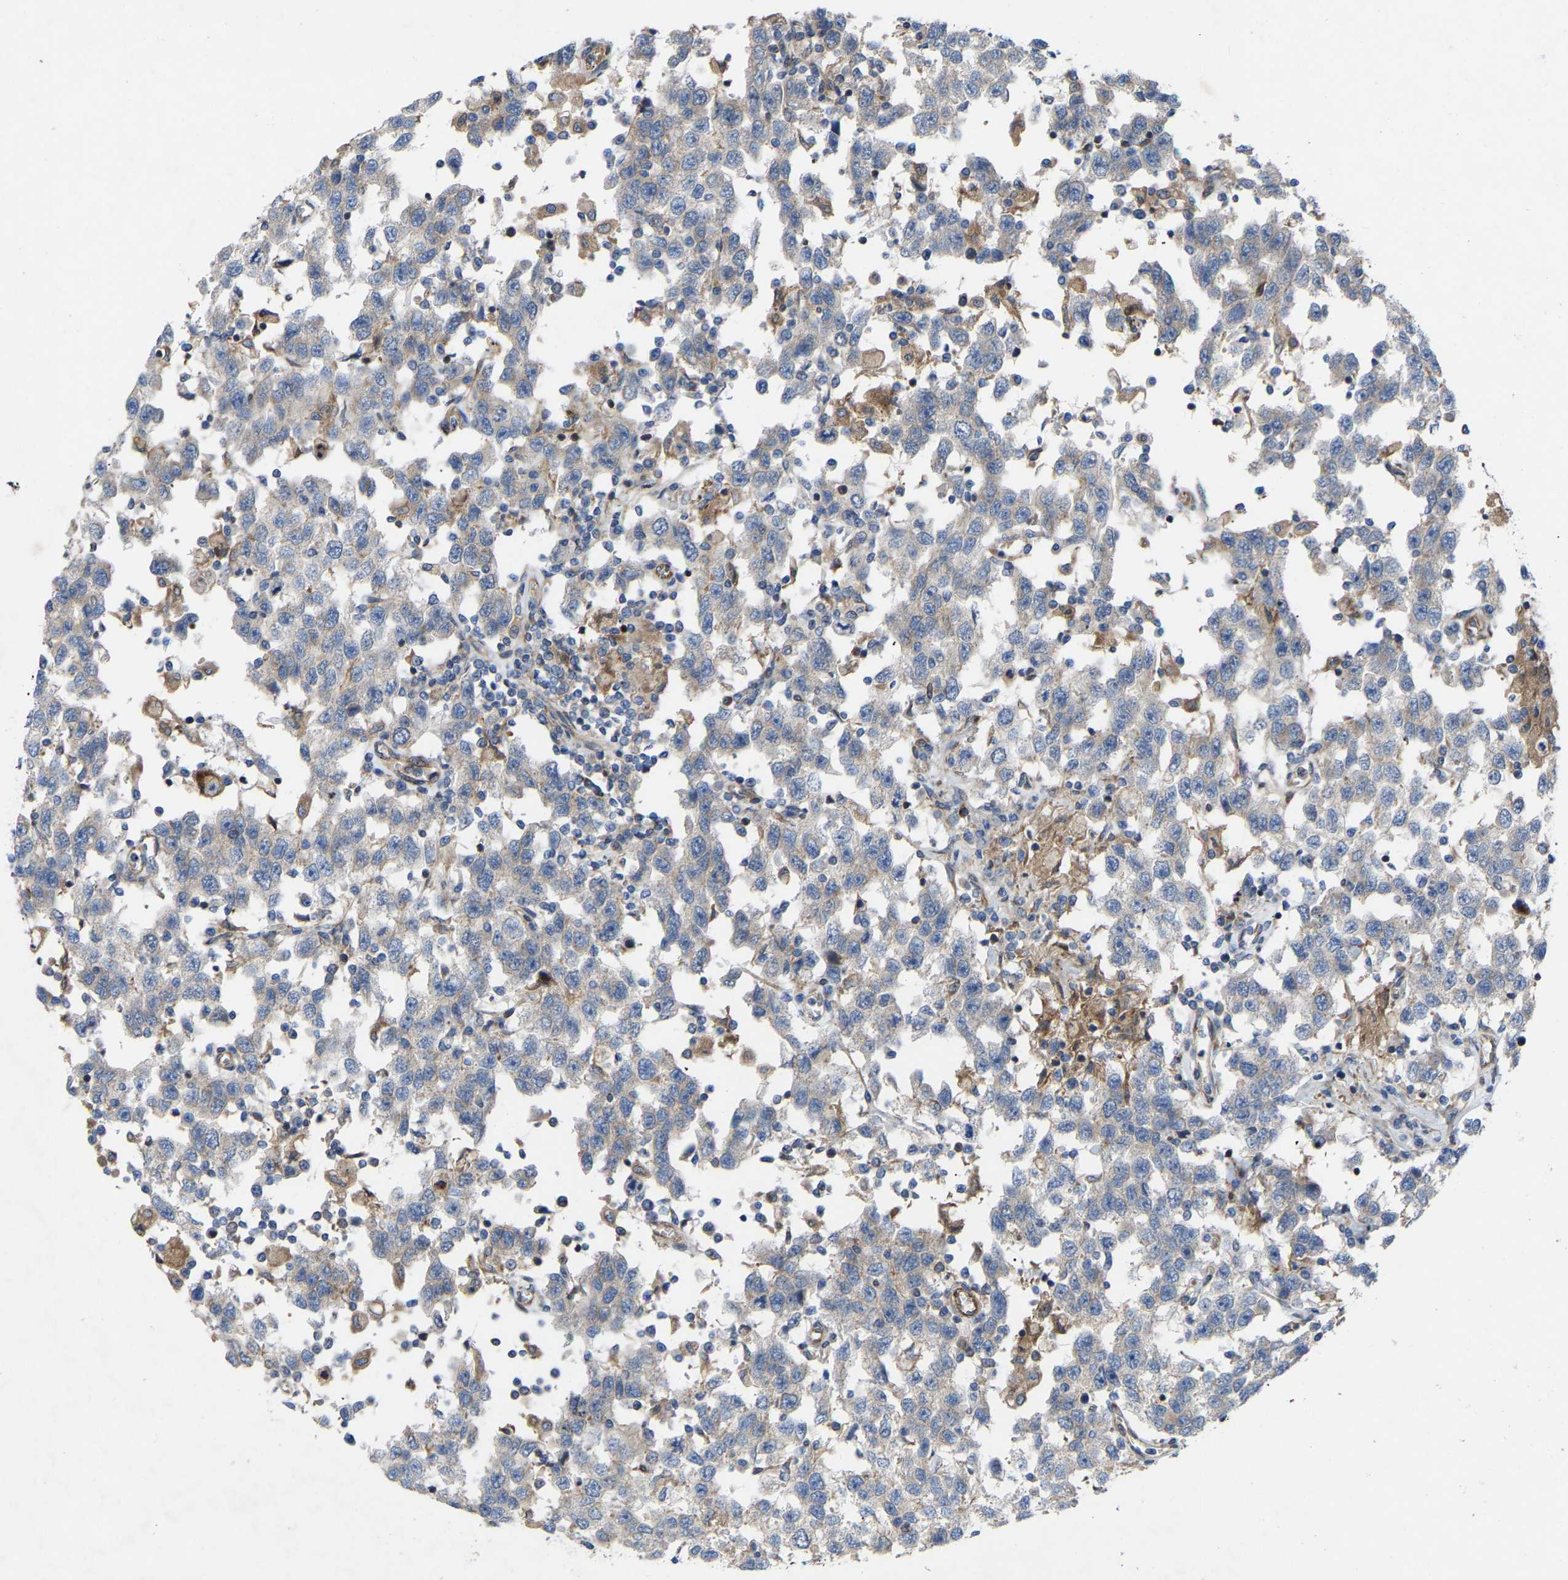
{"staining": {"intensity": "negative", "quantity": "none", "location": "none"}, "tissue": "testis cancer", "cell_type": "Tumor cells", "image_type": "cancer", "snomed": [{"axis": "morphology", "description": "Seminoma, NOS"}, {"axis": "topography", "description": "Testis"}], "caption": "This is a photomicrograph of immunohistochemistry staining of testis cancer (seminoma), which shows no expression in tumor cells. (DAB IHC, high magnification).", "gene": "TOR1B", "patient": {"sex": "male", "age": 41}}